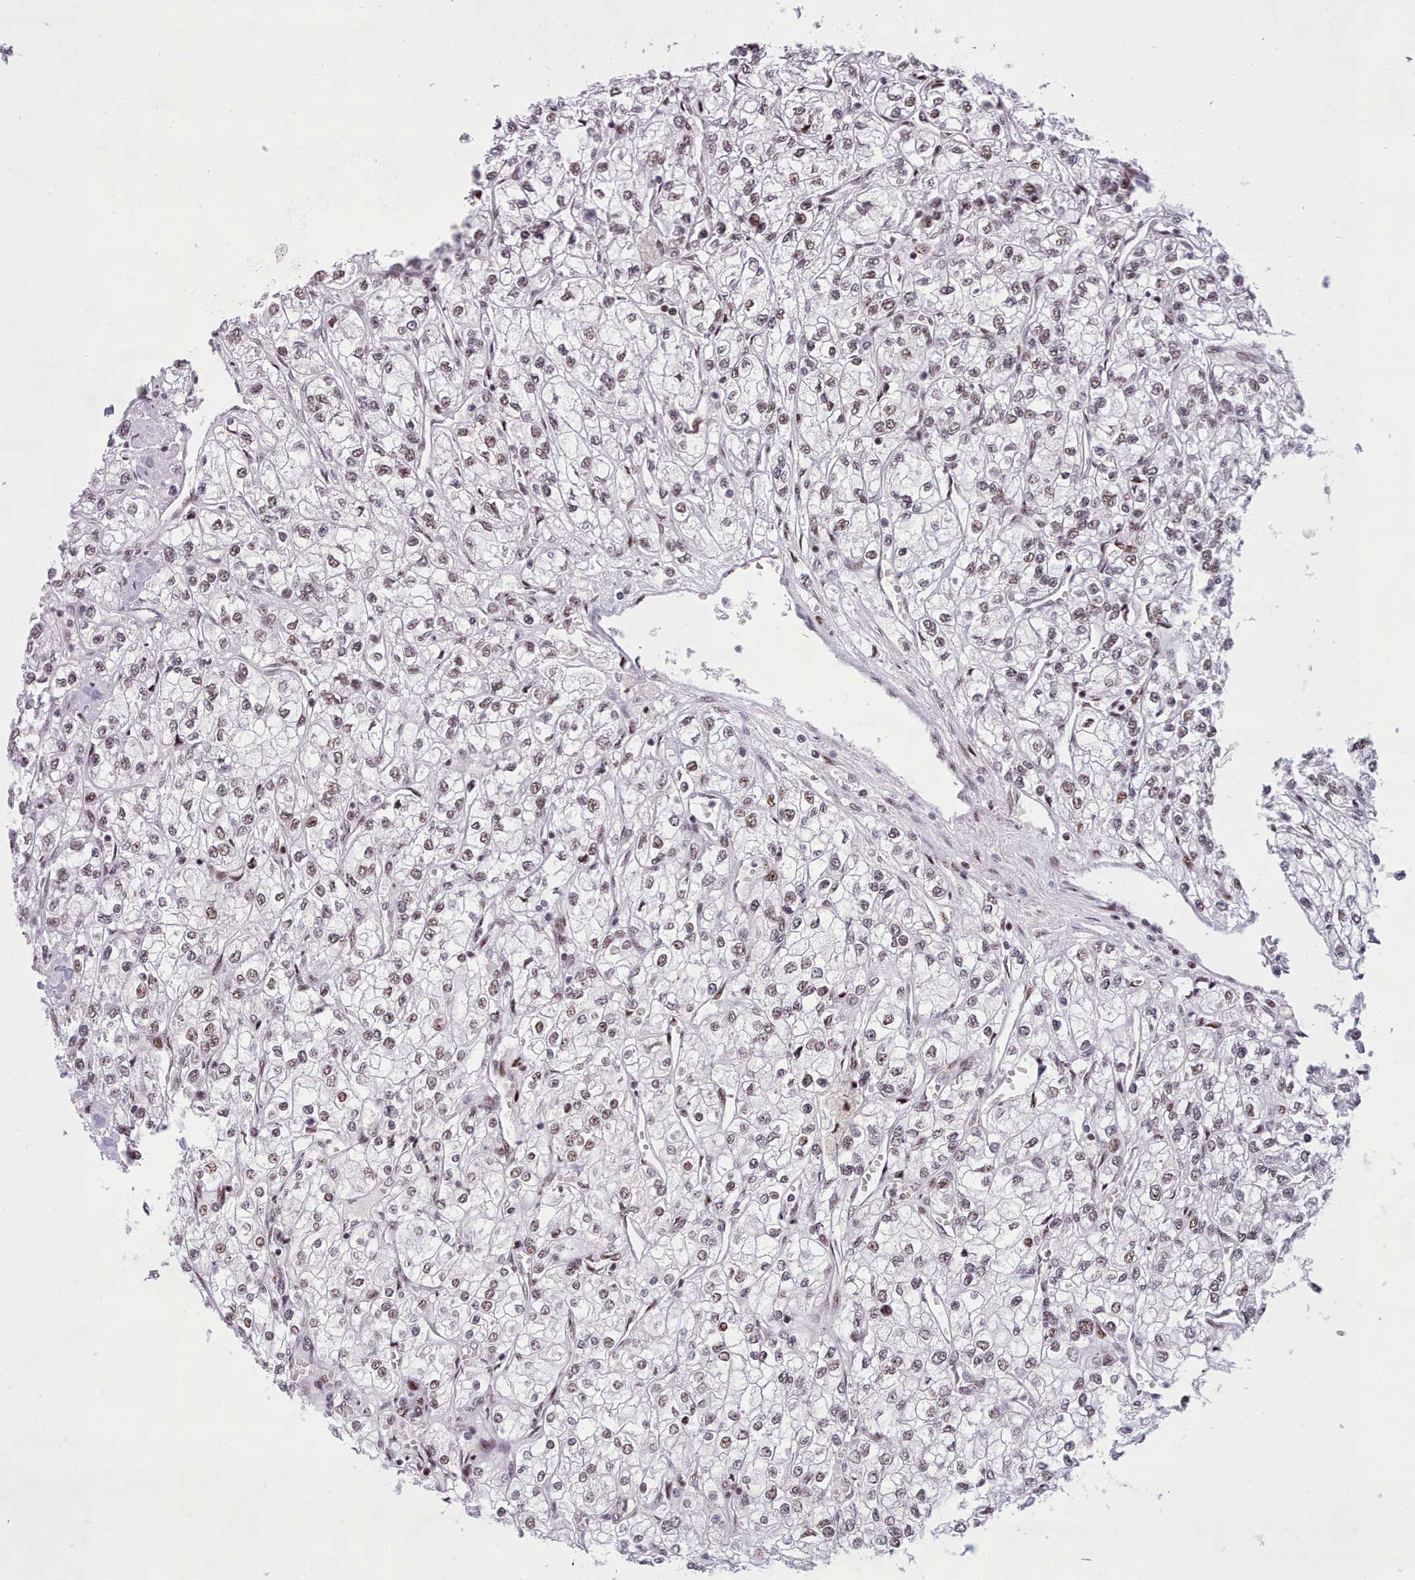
{"staining": {"intensity": "weak", "quantity": "25%-75%", "location": "nuclear"}, "tissue": "renal cancer", "cell_type": "Tumor cells", "image_type": "cancer", "snomed": [{"axis": "morphology", "description": "Adenocarcinoma, NOS"}, {"axis": "topography", "description": "Kidney"}], "caption": "Renal cancer tissue demonstrates weak nuclear expression in approximately 25%-75% of tumor cells", "gene": "TMEM35B", "patient": {"sex": "male", "age": 80}}